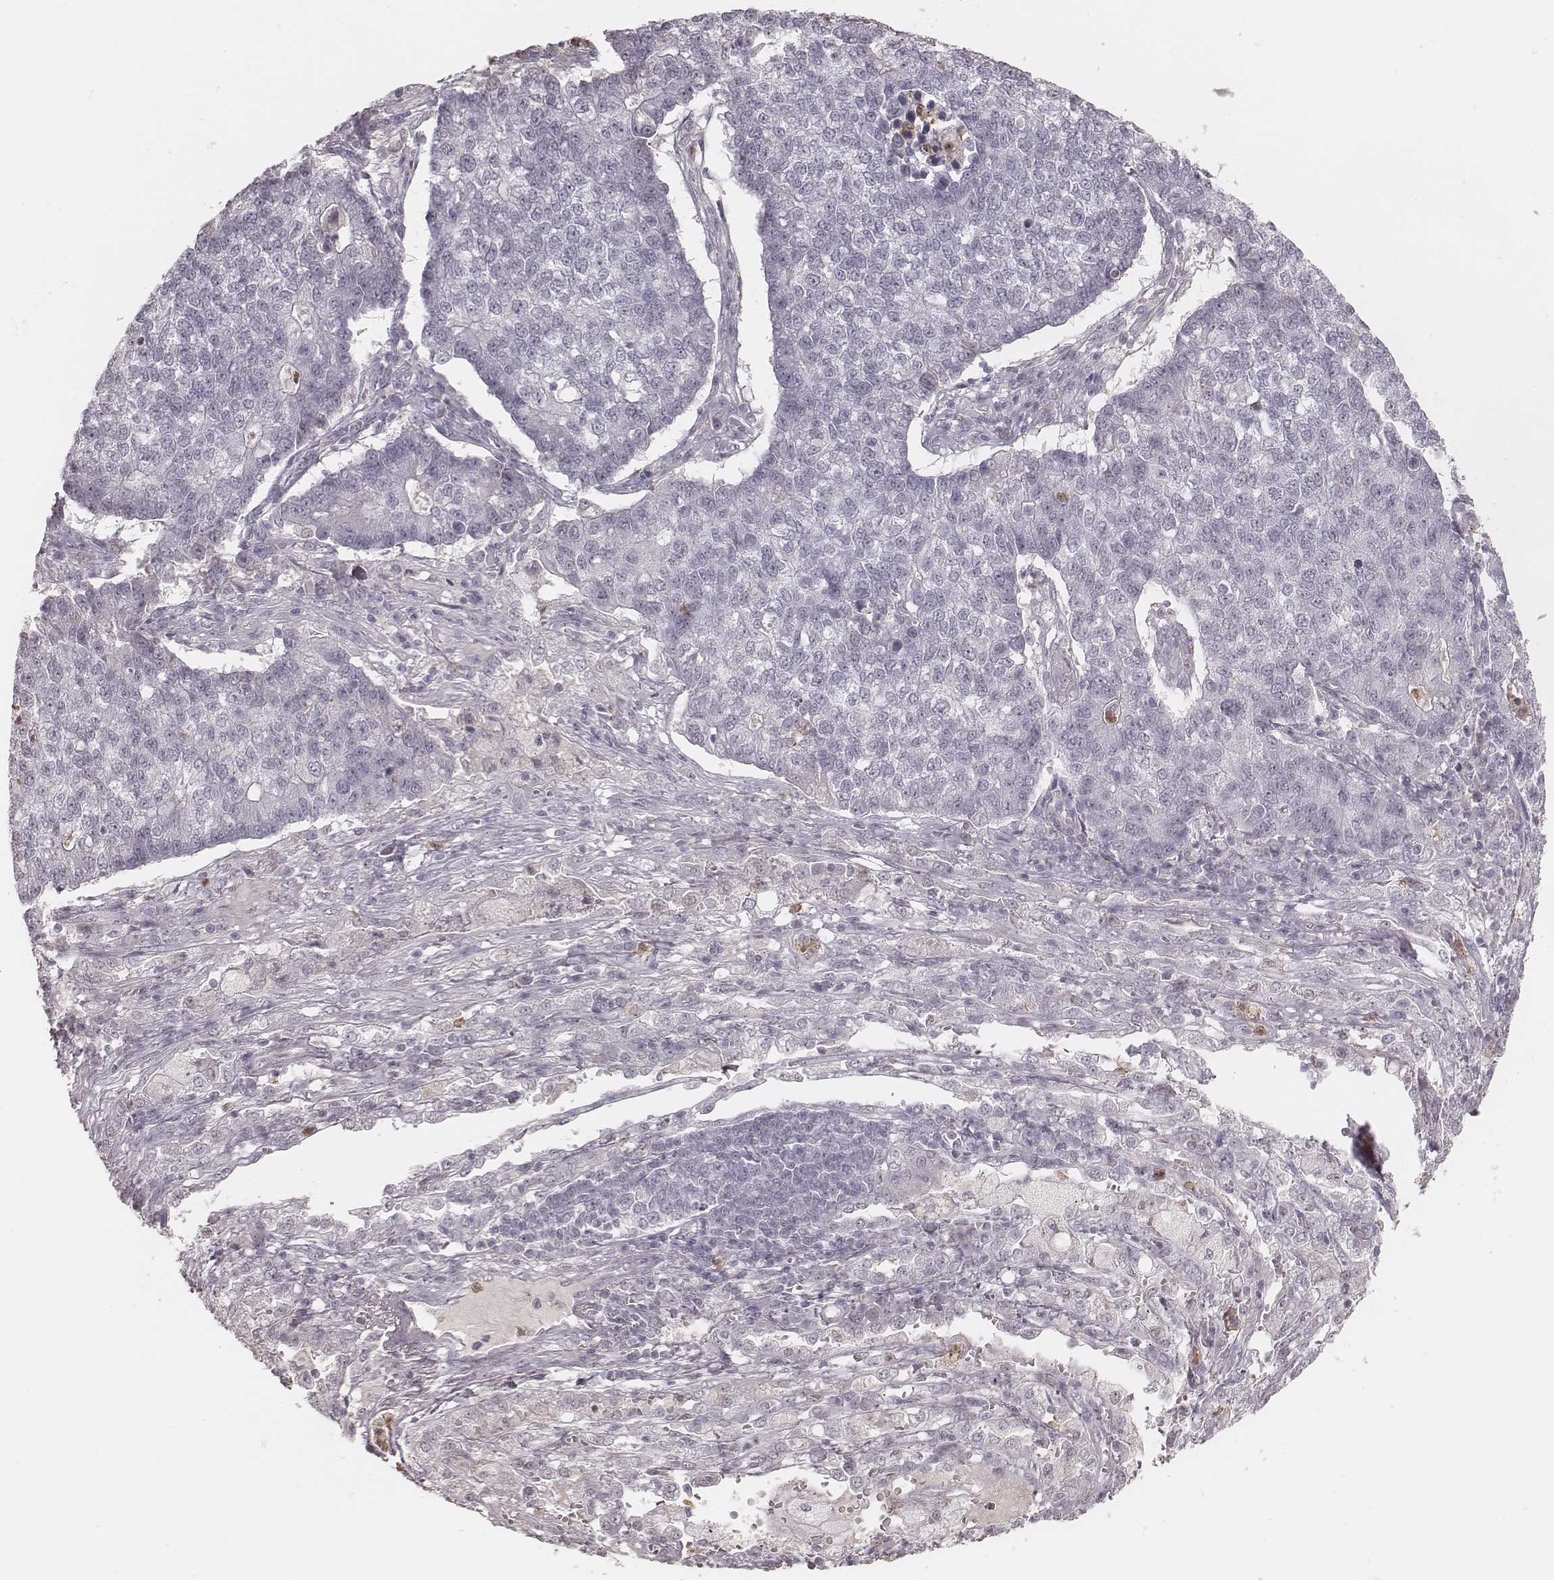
{"staining": {"intensity": "negative", "quantity": "none", "location": "none"}, "tissue": "lung cancer", "cell_type": "Tumor cells", "image_type": "cancer", "snomed": [{"axis": "morphology", "description": "Adenocarcinoma, NOS"}, {"axis": "topography", "description": "Lung"}], "caption": "Image shows no protein expression in tumor cells of lung adenocarcinoma tissue.", "gene": "KITLG", "patient": {"sex": "male", "age": 57}}